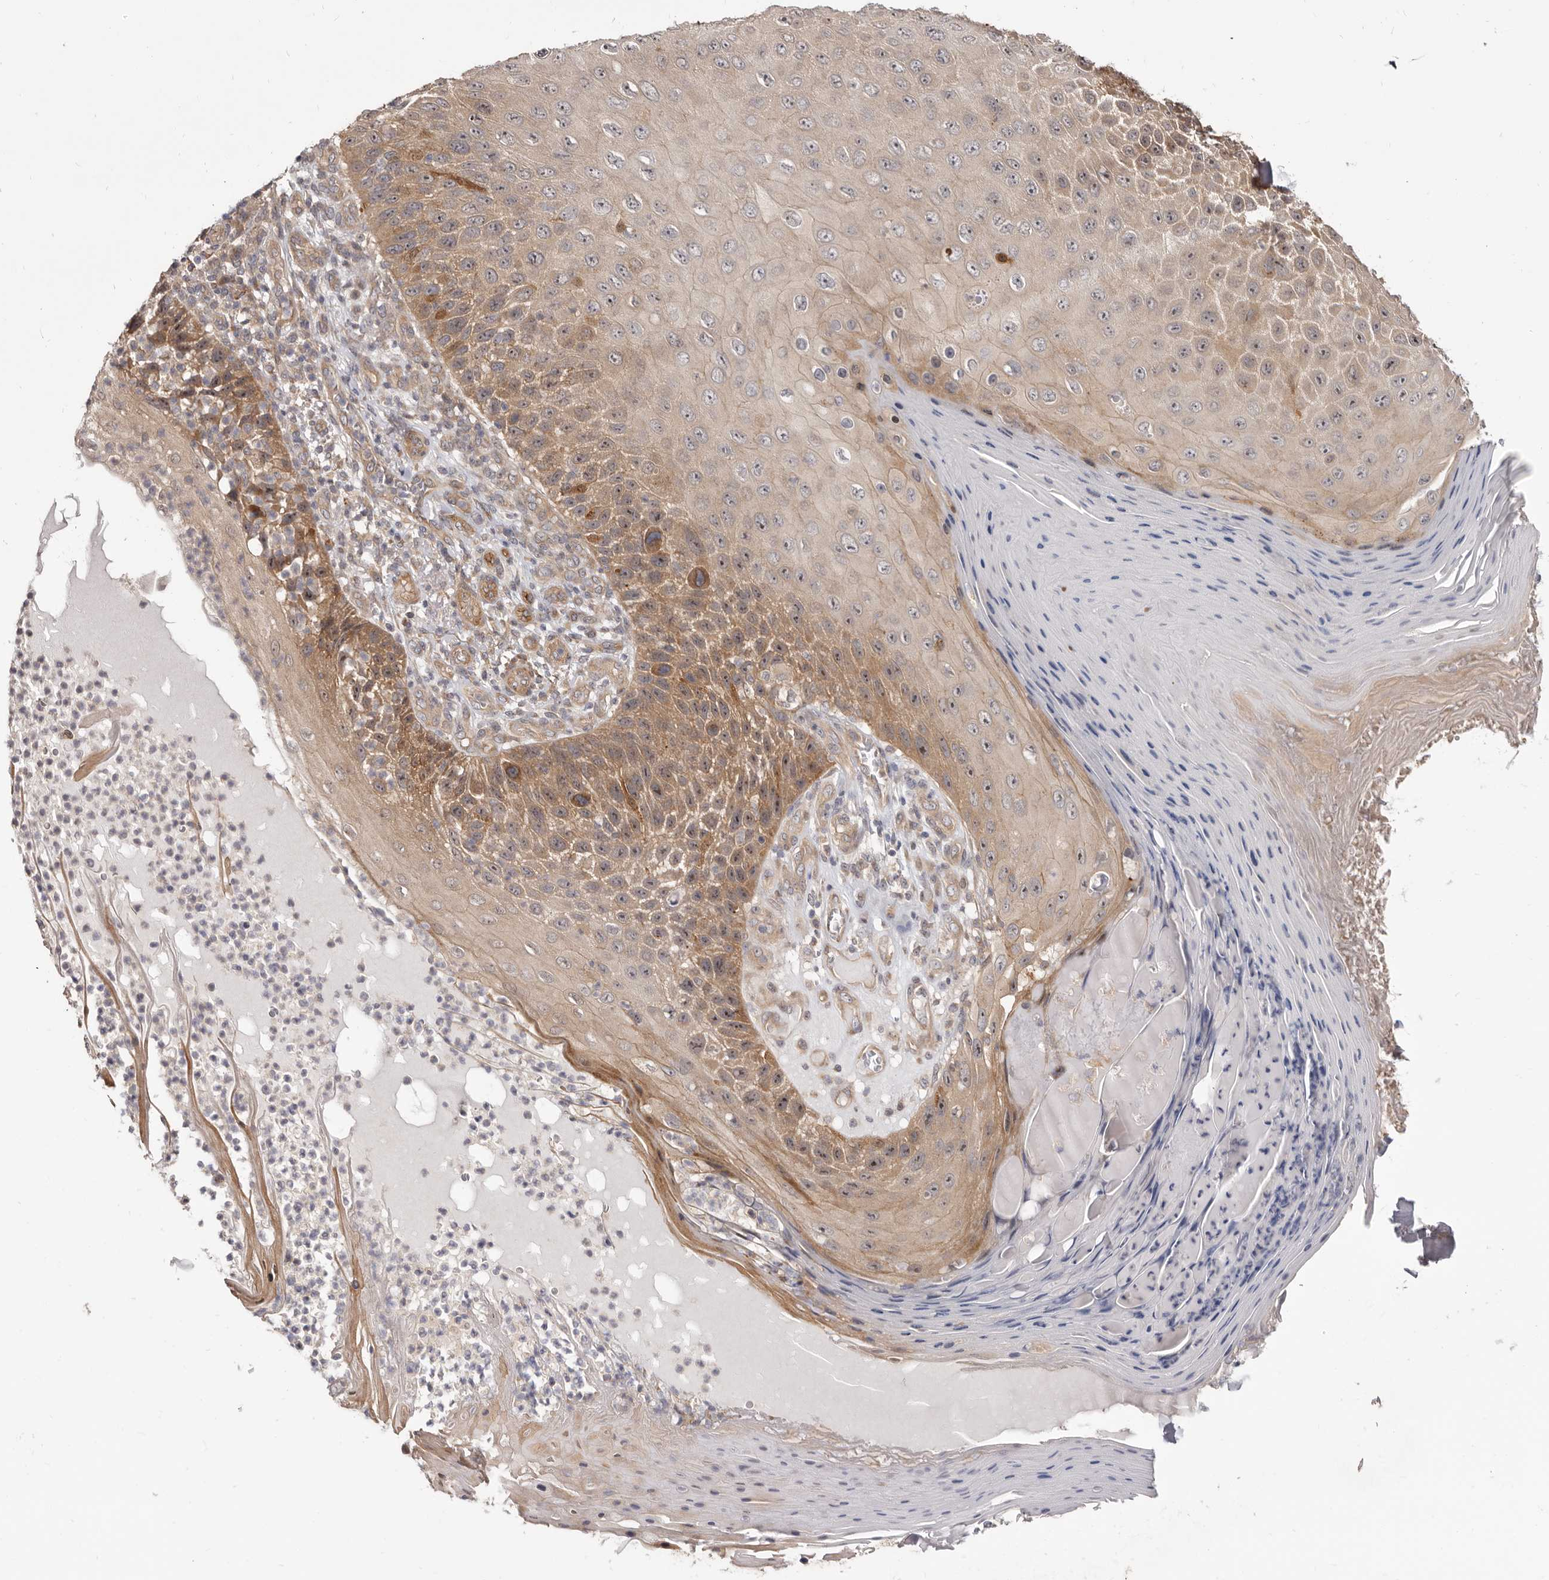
{"staining": {"intensity": "moderate", "quantity": "25%-75%", "location": "cytoplasmic/membranous,nuclear"}, "tissue": "skin cancer", "cell_type": "Tumor cells", "image_type": "cancer", "snomed": [{"axis": "morphology", "description": "Squamous cell carcinoma, NOS"}, {"axis": "topography", "description": "Skin"}], "caption": "A brown stain labels moderate cytoplasmic/membranous and nuclear expression of a protein in human skin cancer tumor cells.", "gene": "GPATCH4", "patient": {"sex": "female", "age": 88}}